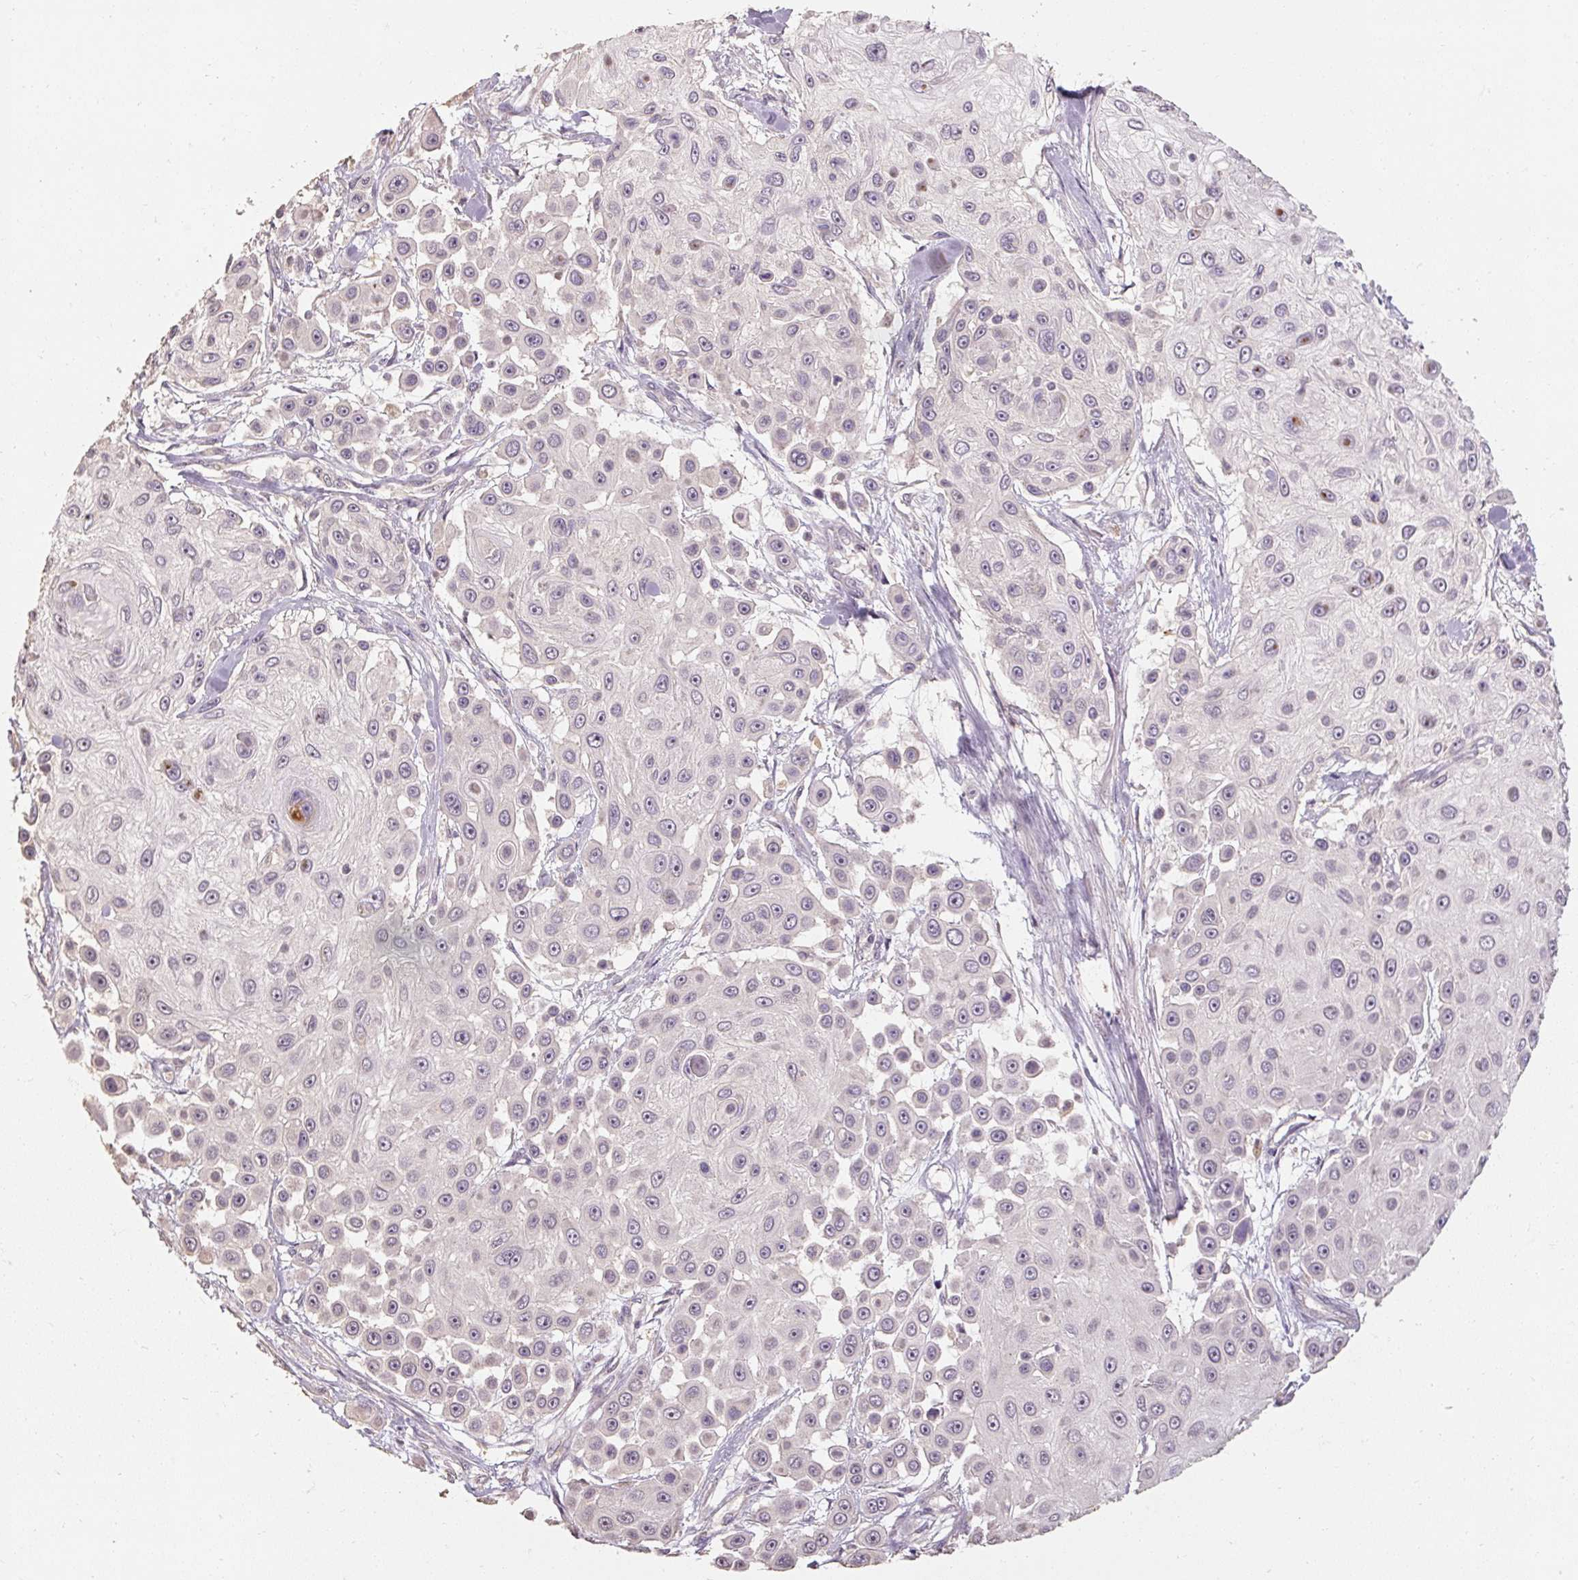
{"staining": {"intensity": "negative", "quantity": "none", "location": "none"}, "tissue": "skin cancer", "cell_type": "Tumor cells", "image_type": "cancer", "snomed": [{"axis": "morphology", "description": "Squamous cell carcinoma, NOS"}, {"axis": "topography", "description": "Skin"}], "caption": "Tumor cells are negative for protein expression in human squamous cell carcinoma (skin).", "gene": "CFAP65", "patient": {"sex": "male", "age": 67}}